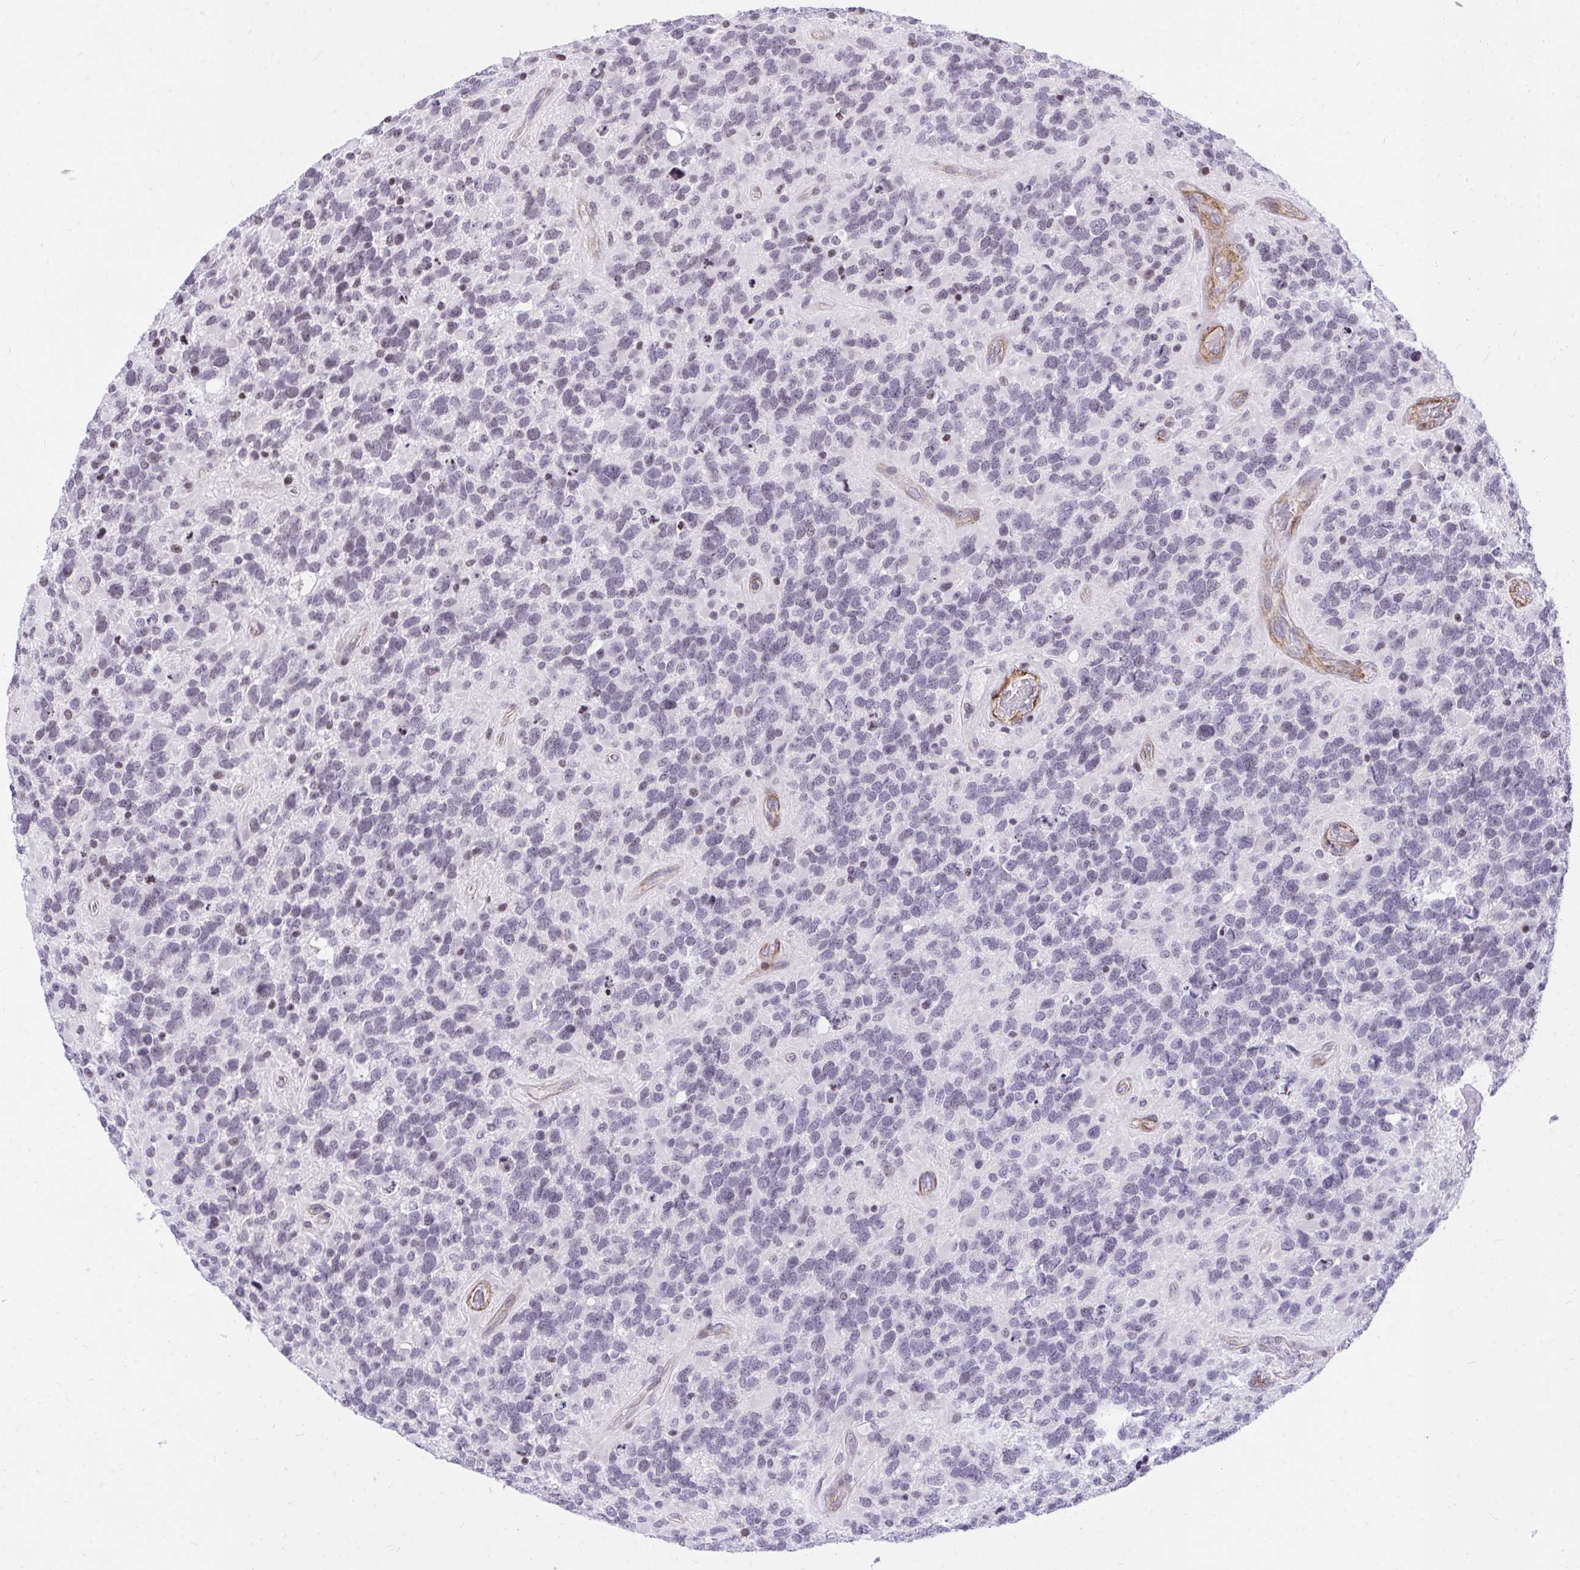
{"staining": {"intensity": "weak", "quantity": "<25%", "location": "nuclear"}, "tissue": "glioma", "cell_type": "Tumor cells", "image_type": "cancer", "snomed": [{"axis": "morphology", "description": "Glioma, malignant, High grade"}, {"axis": "topography", "description": "Brain"}], "caption": "A high-resolution photomicrograph shows IHC staining of malignant glioma (high-grade), which displays no significant positivity in tumor cells. (Stains: DAB immunohistochemistry with hematoxylin counter stain, Microscopy: brightfield microscopy at high magnification).", "gene": "KCNN4", "patient": {"sex": "female", "age": 40}}